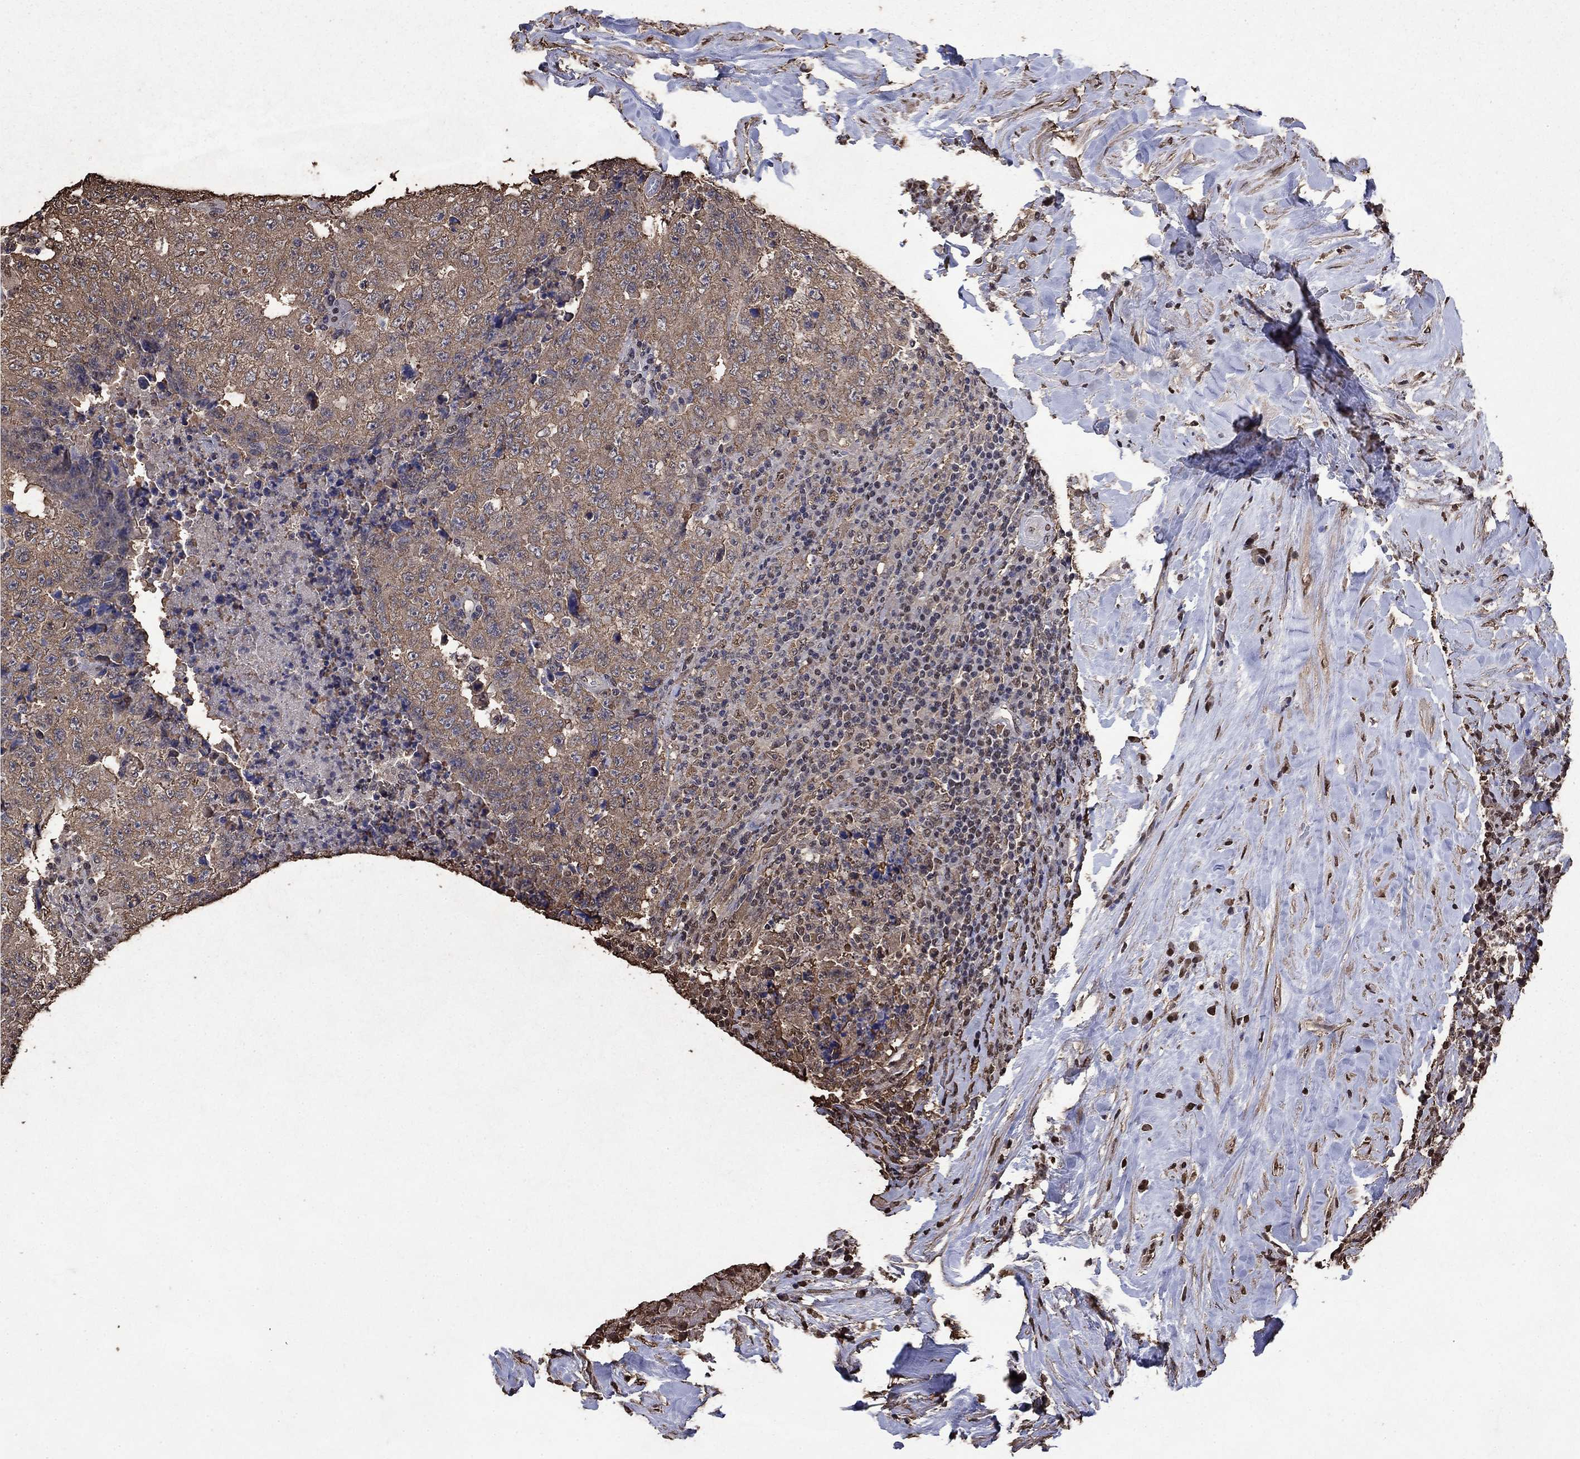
{"staining": {"intensity": "moderate", "quantity": "<25%", "location": "cytoplasmic/membranous,nuclear"}, "tissue": "testis cancer", "cell_type": "Tumor cells", "image_type": "cancer", "snomed": [{"axis": "morphology", "description": "Necrosis, NOS"}, {"axis": "morphology", "description": "Carcinoma, Embryonal, NOS"}, {"axis": "topography", "description": "Testis"}], "caption": "This is a micrograph of immunohistochemistry staining of testis cancer, which shows moderate expression in the cytoplasmic/membranous and nuclear of tumor cells.", "gene": "GAPDH", "patient": {"sex": "male", "age": 19}}